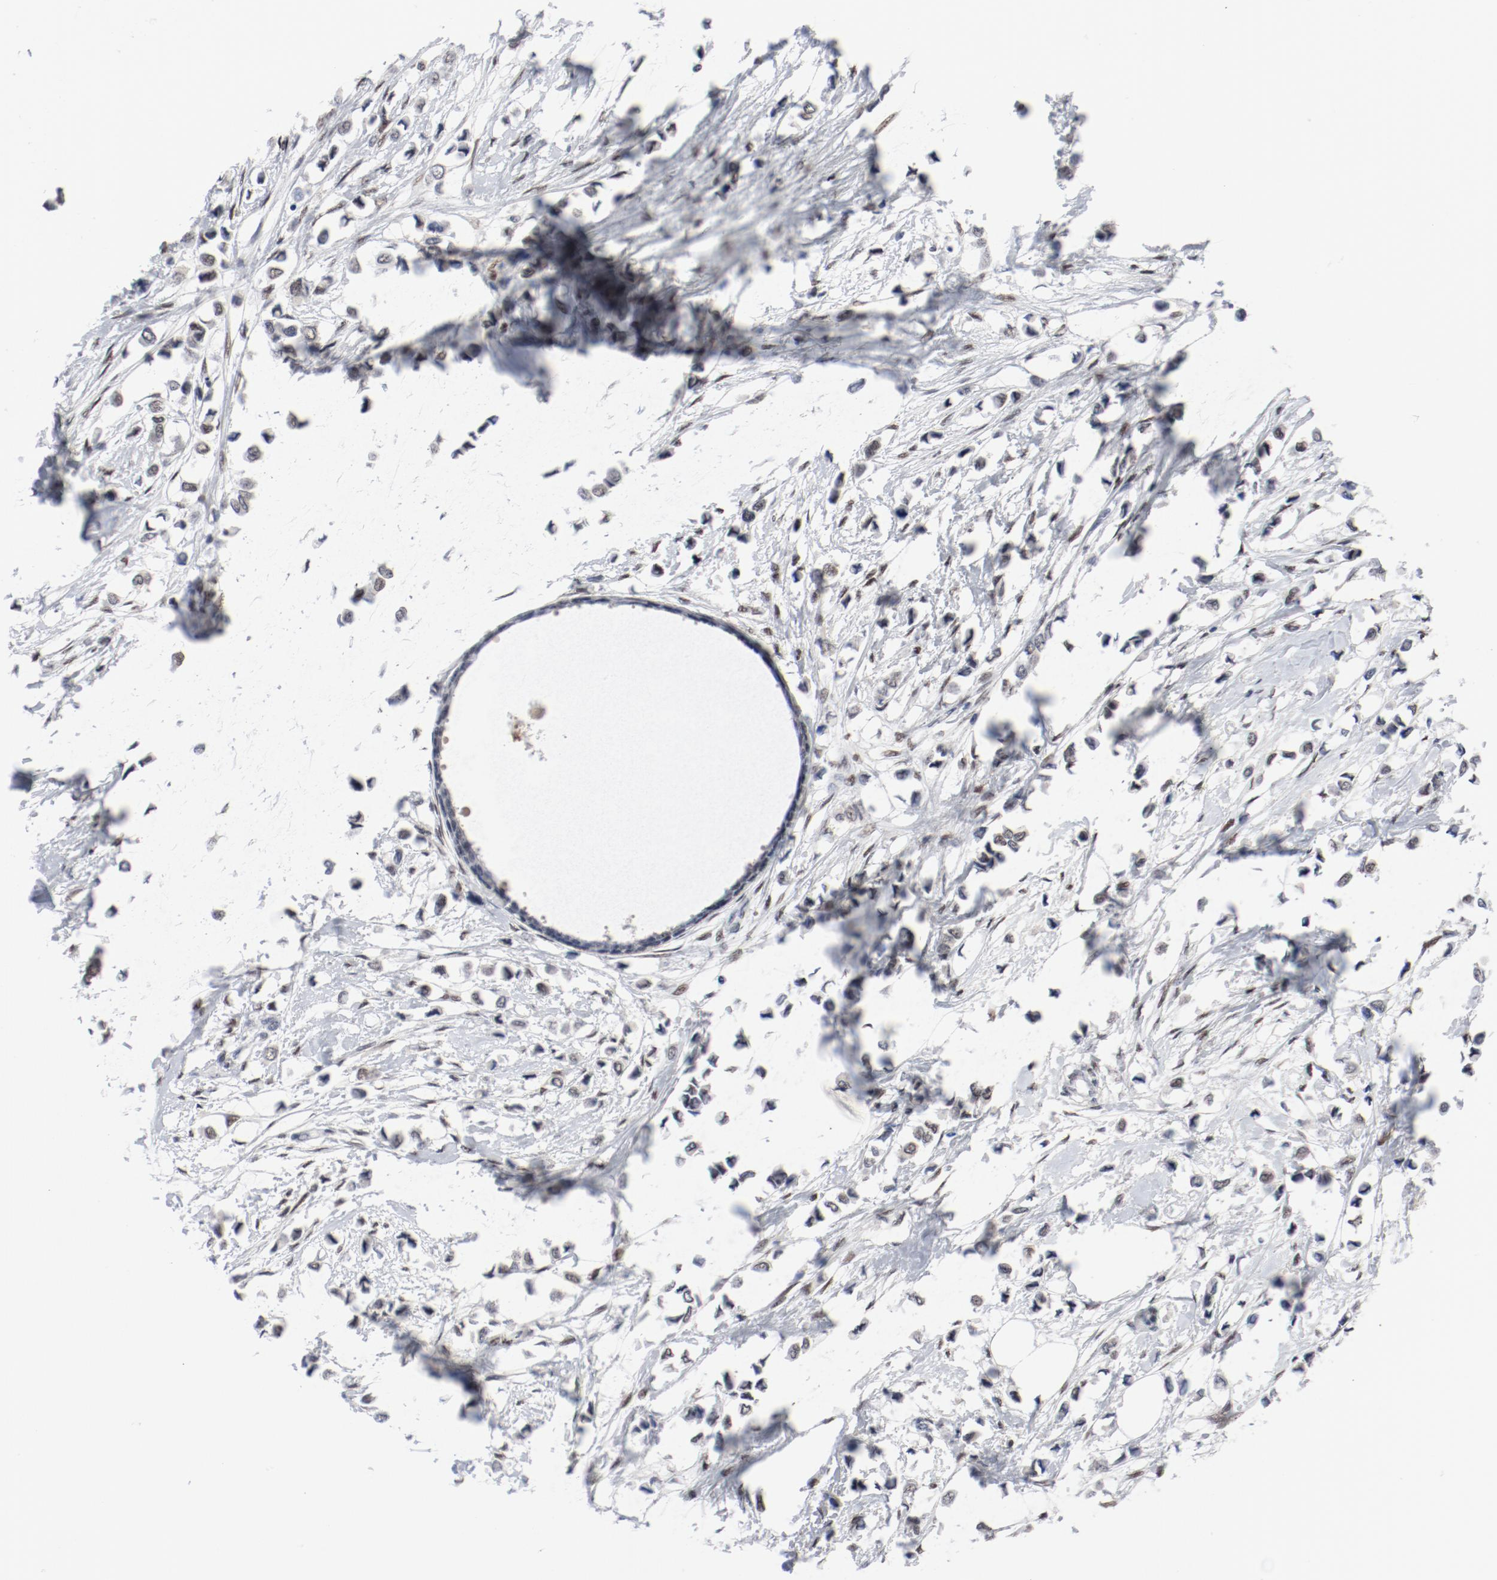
{"staining": {"intensity": "weak", "quantity": ">75%", "location": "nuclear"}, "tissue": "breast cancer", "cell_type": "Tumor cells", "image_type": "cancer", "snomed": [{"axis": "morphology", "description": "Lobular carcinoma"}, {"axis": "topography", "description": "Breast"}], "caption": "Human breast cancer (lobular carcinoma) stained with a brown dye shows weak nuclear positive staining in about >75% of tumor cells.", "gene": "ARNT", "patient": {"sex": "female", "age": 51}}